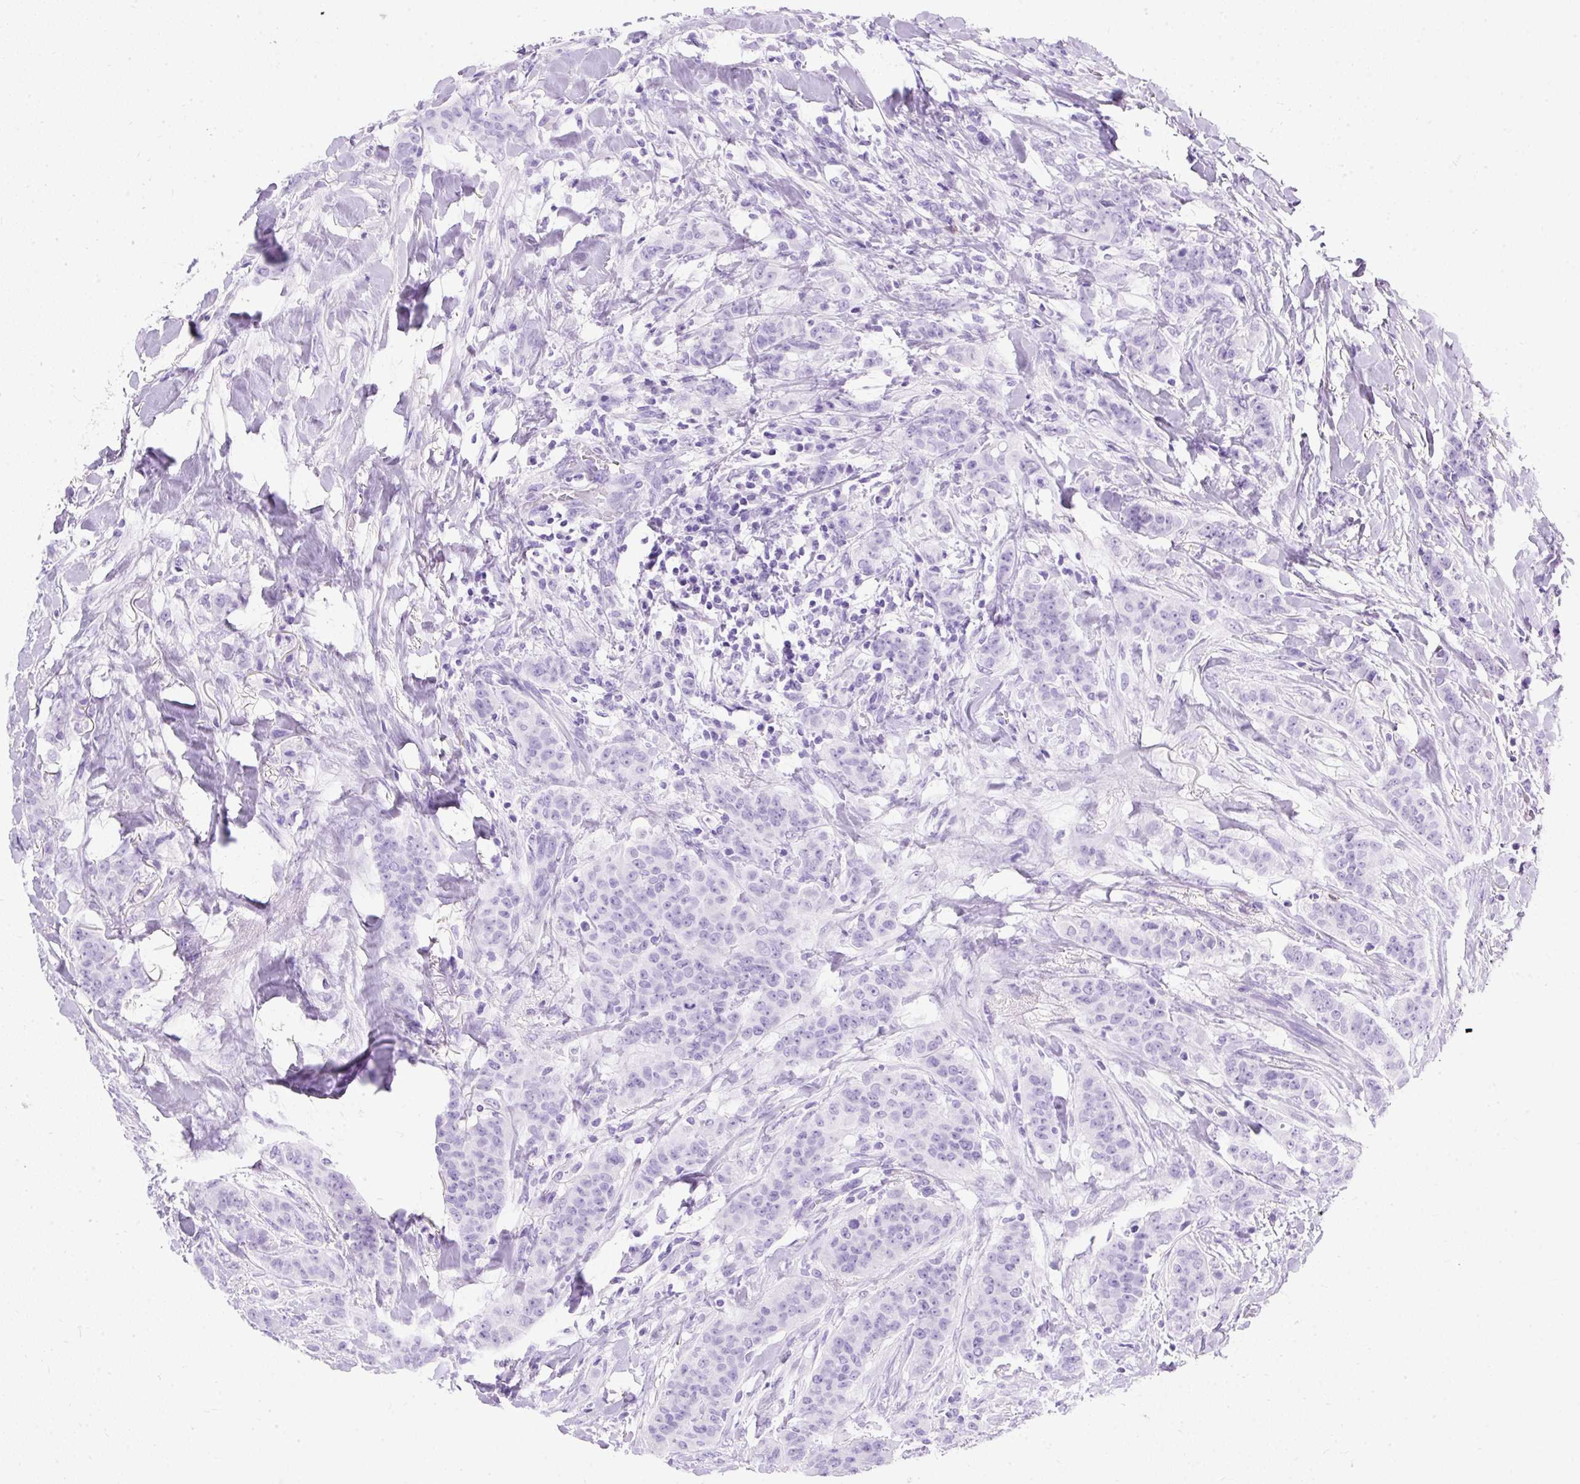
{"staining": {"intensity": "negative", "quantity": "none", "location": "none"}, "tissue": "breast cancer", "cell_type": "Tumor cells", "image_type": "cancer", "snomed": [{"axis": "morphology", "description": "Duct carcinoma"}, {"axis": "topography", "description": "Breast"}], "caption": "An image of human infiltrating ductal carcinoma (breast) is negative for staining in tumor cells.", "gene": "PVALB", "patient": {"sex": "female", "age": 40}}